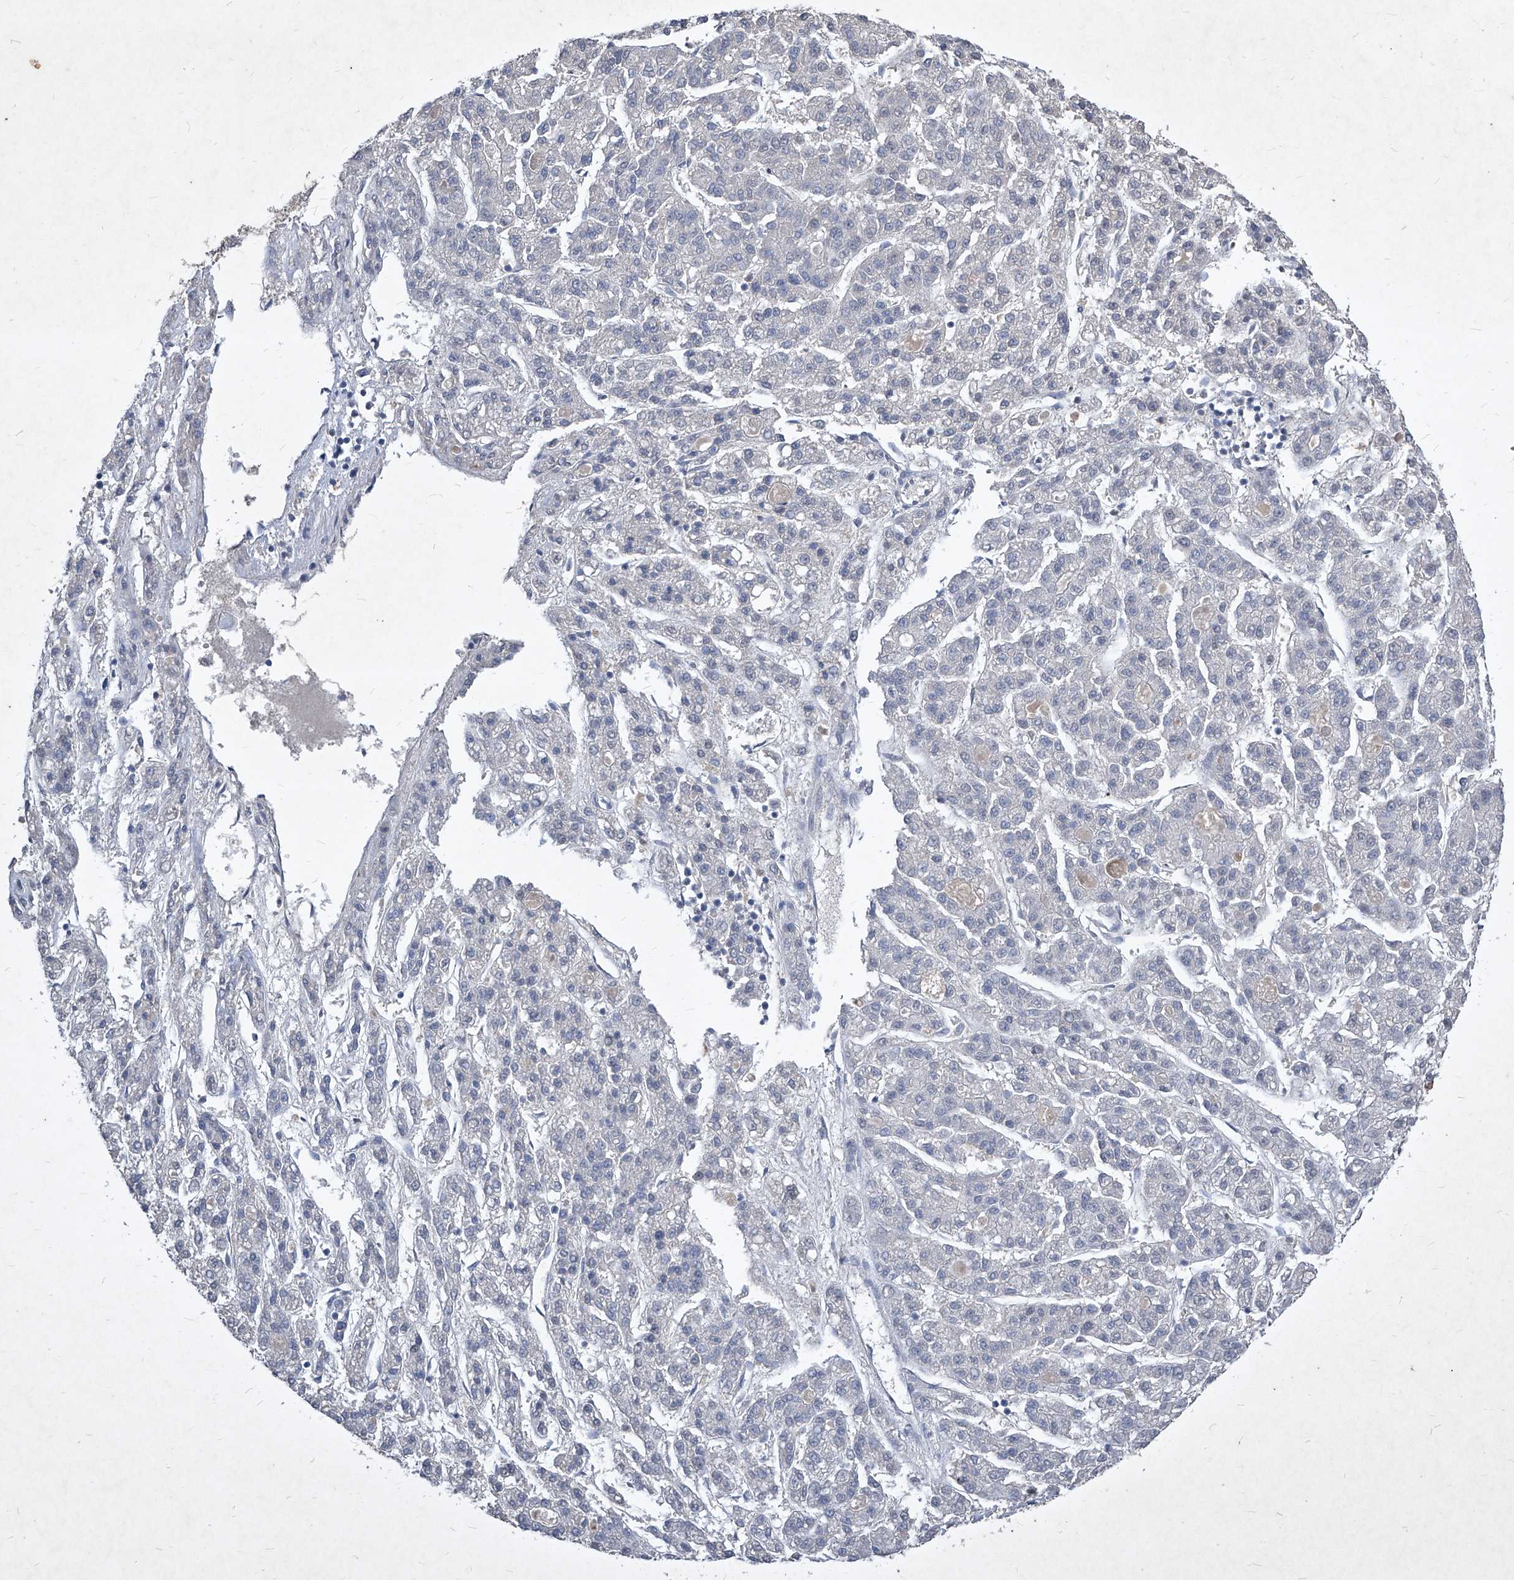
{"staining": {"intensity": "negative", "quantity": "none", "location": "none"}, "tissue": "liver cancer", "cell_type": "Tumor cells", "image_type": "cancer", "snomed": [{"axis": "morphology", "description": "Carcinoma, Hepatocellular, NOS"}, {"axis": "topography", "description": "Liver"}], "caption": "This is a image of IHC staining of liver hepatocellular carcinoma, which shows no staining in tumor cells.", "gene": "SYNGR1", "patient": {"sex": "male", "age": 70}}